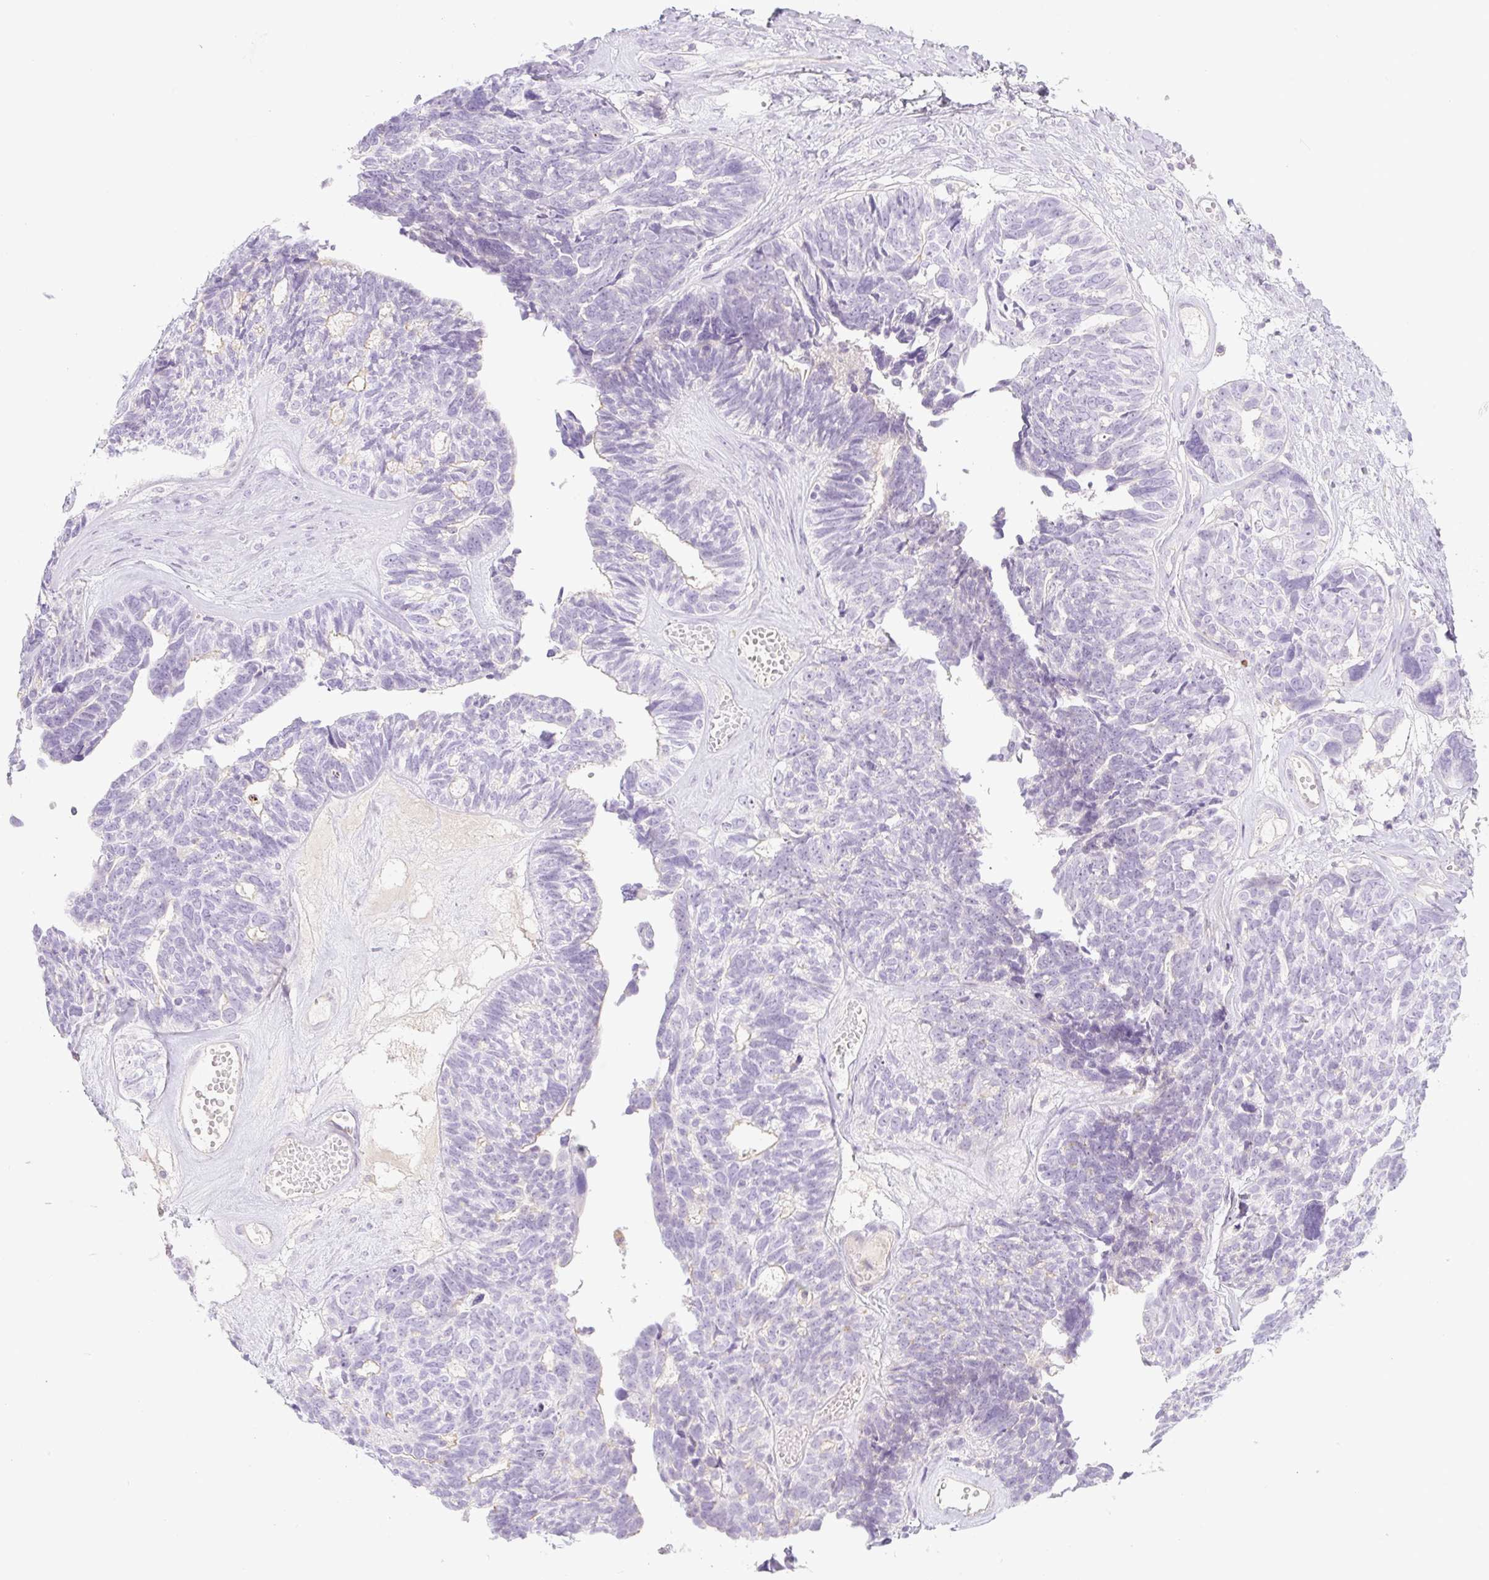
{"staining": {"intensity": "negative", "quantity": "none", "location": "none"}, "tissue": "ovarian cancer", "cell_type": "Tumor cells", "image_type": "cancer", "snomed": [{"axis": "morphology", "description": "Cystadenocarcinoma, serous, NOS"}, {"axis": "topography", "description": "Ovary"}], "caption": "Photomicrograph shows no protein positivity in tumor cells of ovarian cancer tissue.", "gene": "MIA2", "patient": {"sex": "female", "age": 79}}